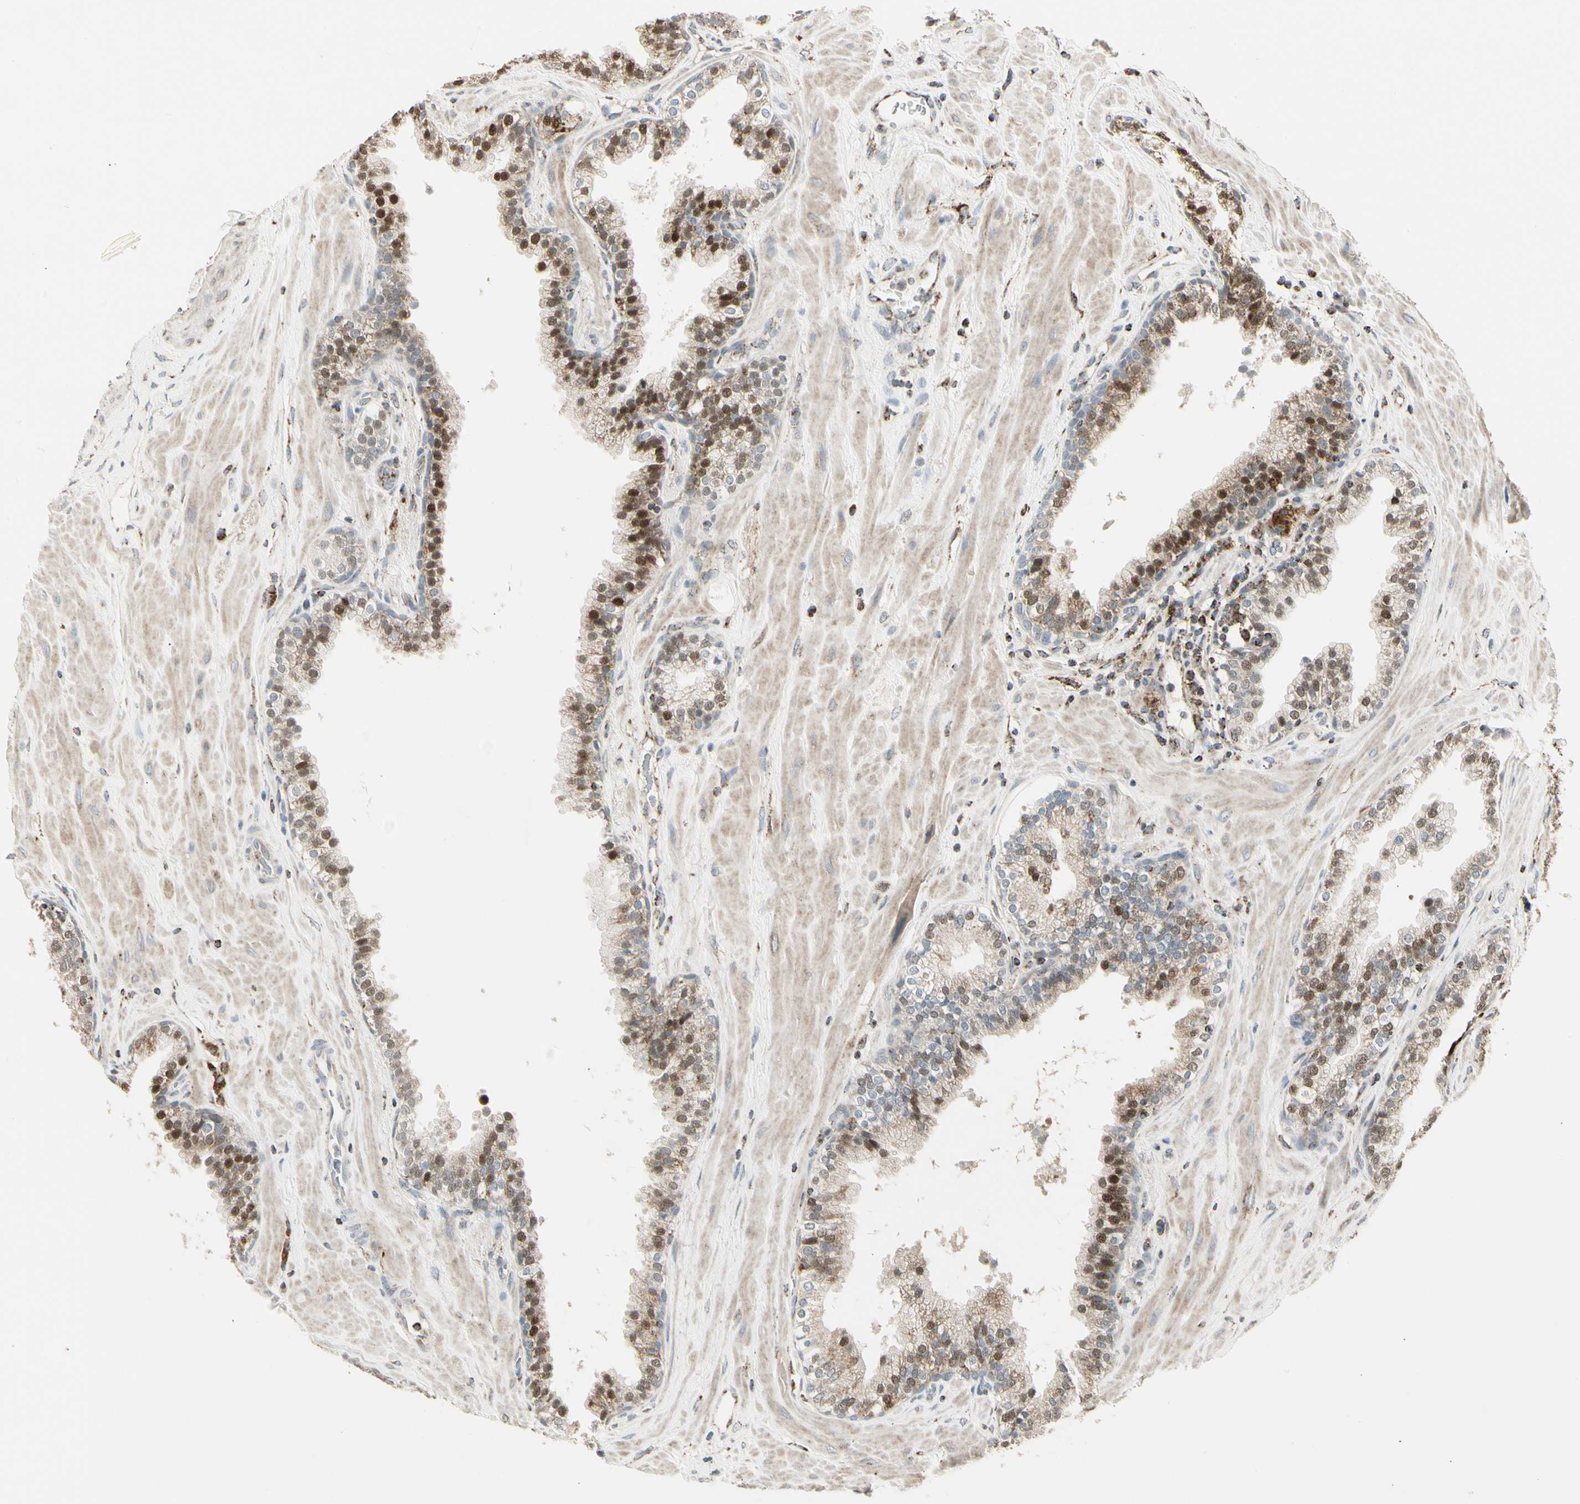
{"staining": {"intensity": "moderate", "quantity": "25%-75%", "location": "cytoplasmic/membranous,nuclear"}, "tissue": "prostate", "cell_type": "Glandular cells", "image_type": "normal", "snomed": [{"axis": "morphology", "description": "Normal tissue, NOS"}, {"axis": "topography", "description": "Prostate"}], "caption": "Immunohistochemical staining of unremarkable human prostate displays moderate cytoplasmic/membranous,nuclear protein positivity in approximately 25%-75% of glandular cells. (DAB (3,3'-diaminobenzidine) IHC with brightfield microscopy, high magnification).", "gene": "TMEM176A", "patient": {"sex": "male", "age": 51}}